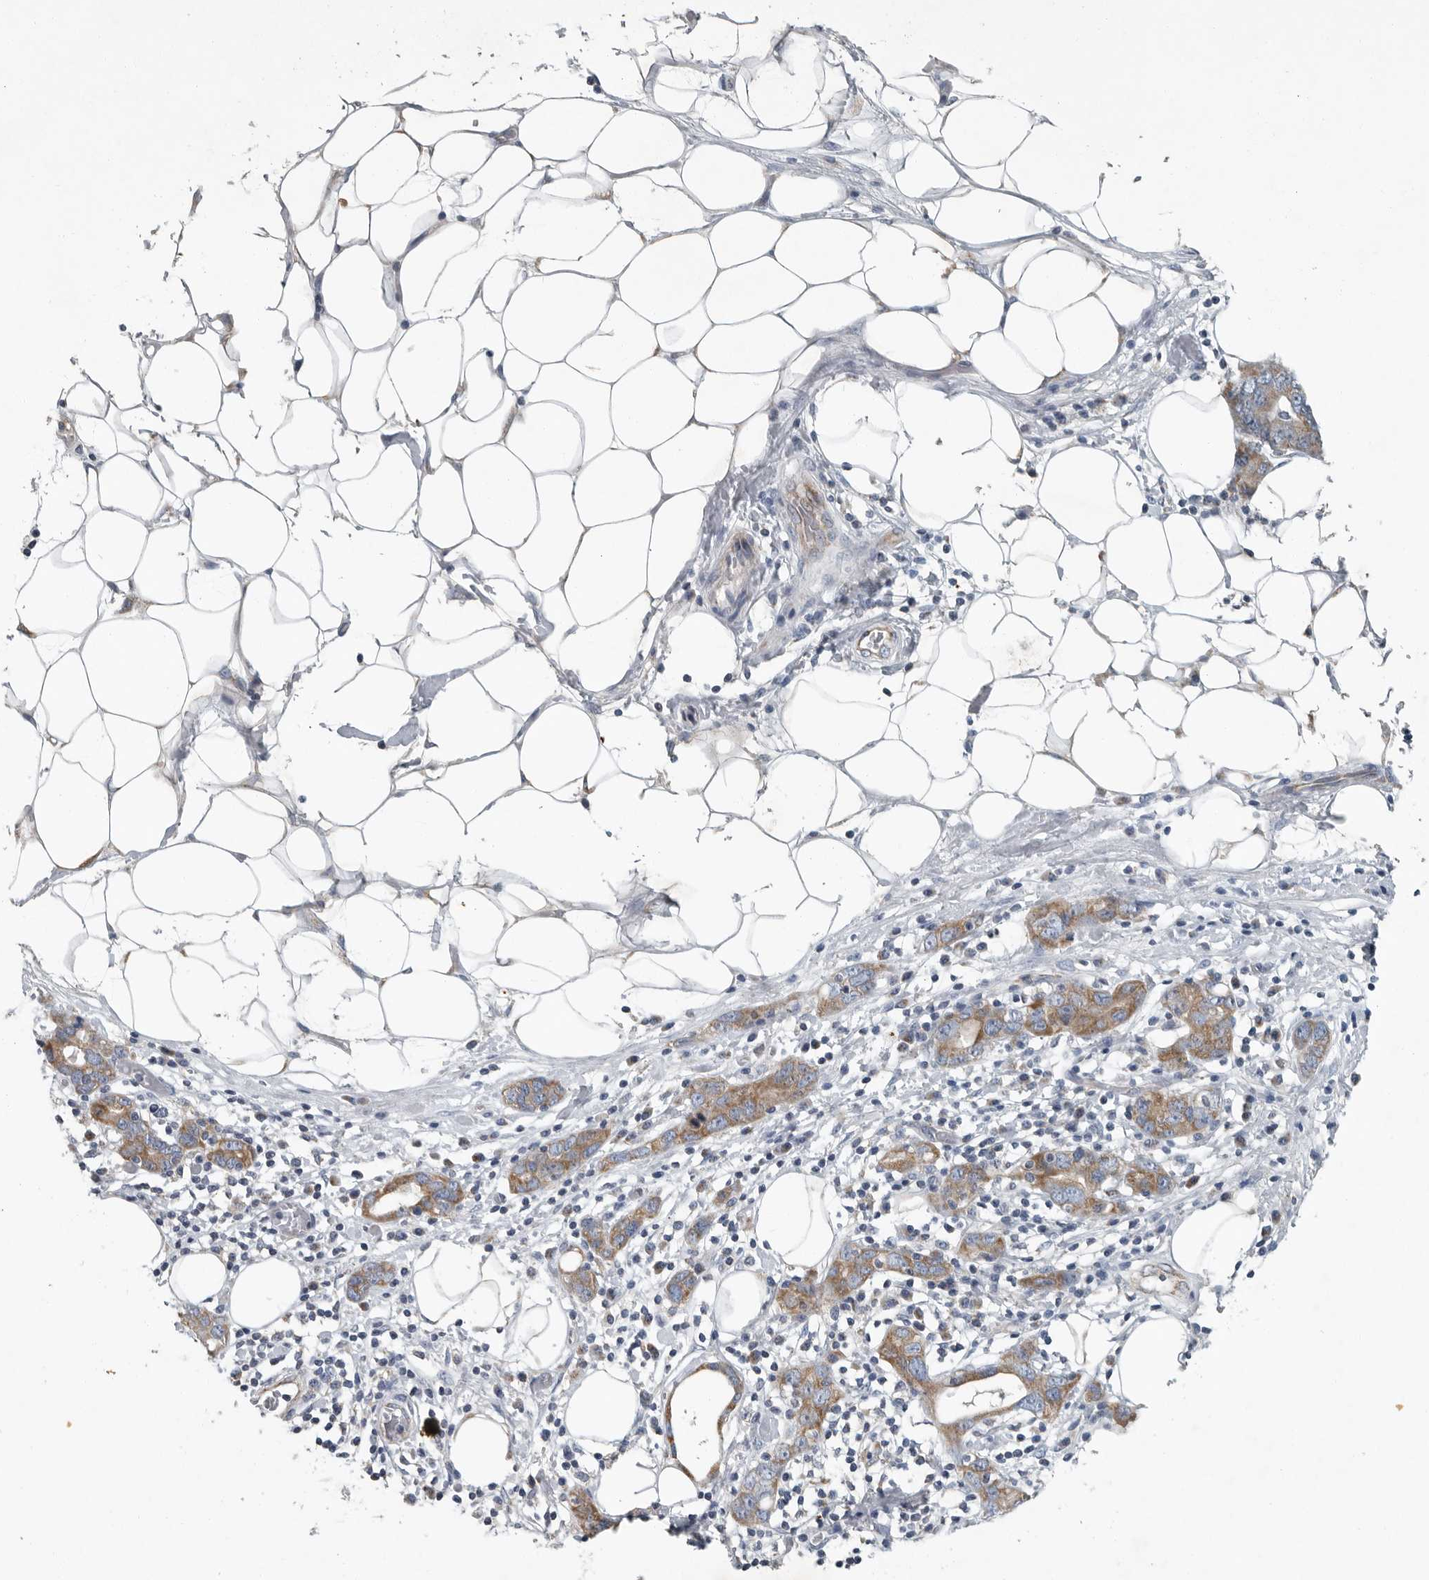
{"staining": {"intensity": "moderate", "quantity": ">75%", "location": "cytoplasmic/membranous"}, "tissue": "stomach cancer", "cell_type": "Tumor cells", "image_type": "cancer", "snomed": [{"axis": "morphology", "description": "Adenocarcinoma, NOS"}, {"axis": "topography", "description": "Stomach, lower"}], "caption": "A photomicrograph showing moderate cytoplasmic/membranous positivity in about >75% of tumor cells in adenocarcinoma (stomach), as visualized by brown immunohistochemical staining.", "gene": "MPP3", "patient": {"sex": "female", "age": 93}}